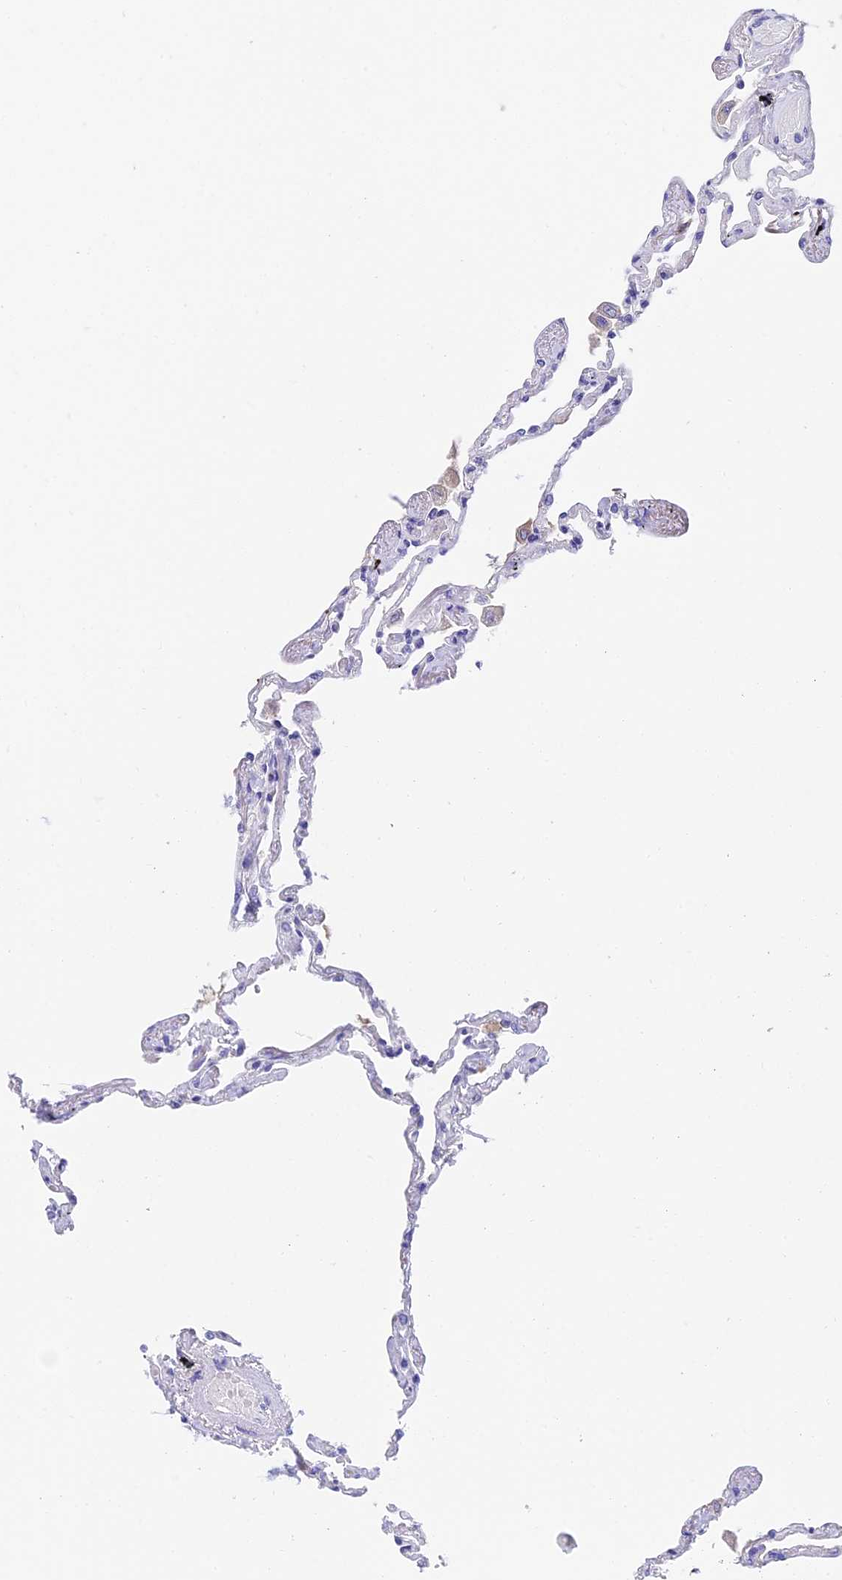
{"staining": {"intensity": "negative", "quantity": "none", "location": "none"}, "tissue": "lung", "cell_type": "Alveolar cells", "image_type": "normal", "snomed": [{"axis": "morphology", "description": "Normal tissue, NOS"}, {"axis": "topography", "description": "Lung"}], "caption": "Alveolar cells are negative for protein expression in unremarkable human lung. (IHC, brightfield microscopy, high magnification).", "gene": "ADAMTS13", "patient": {"sex": "female", "age": 67}}